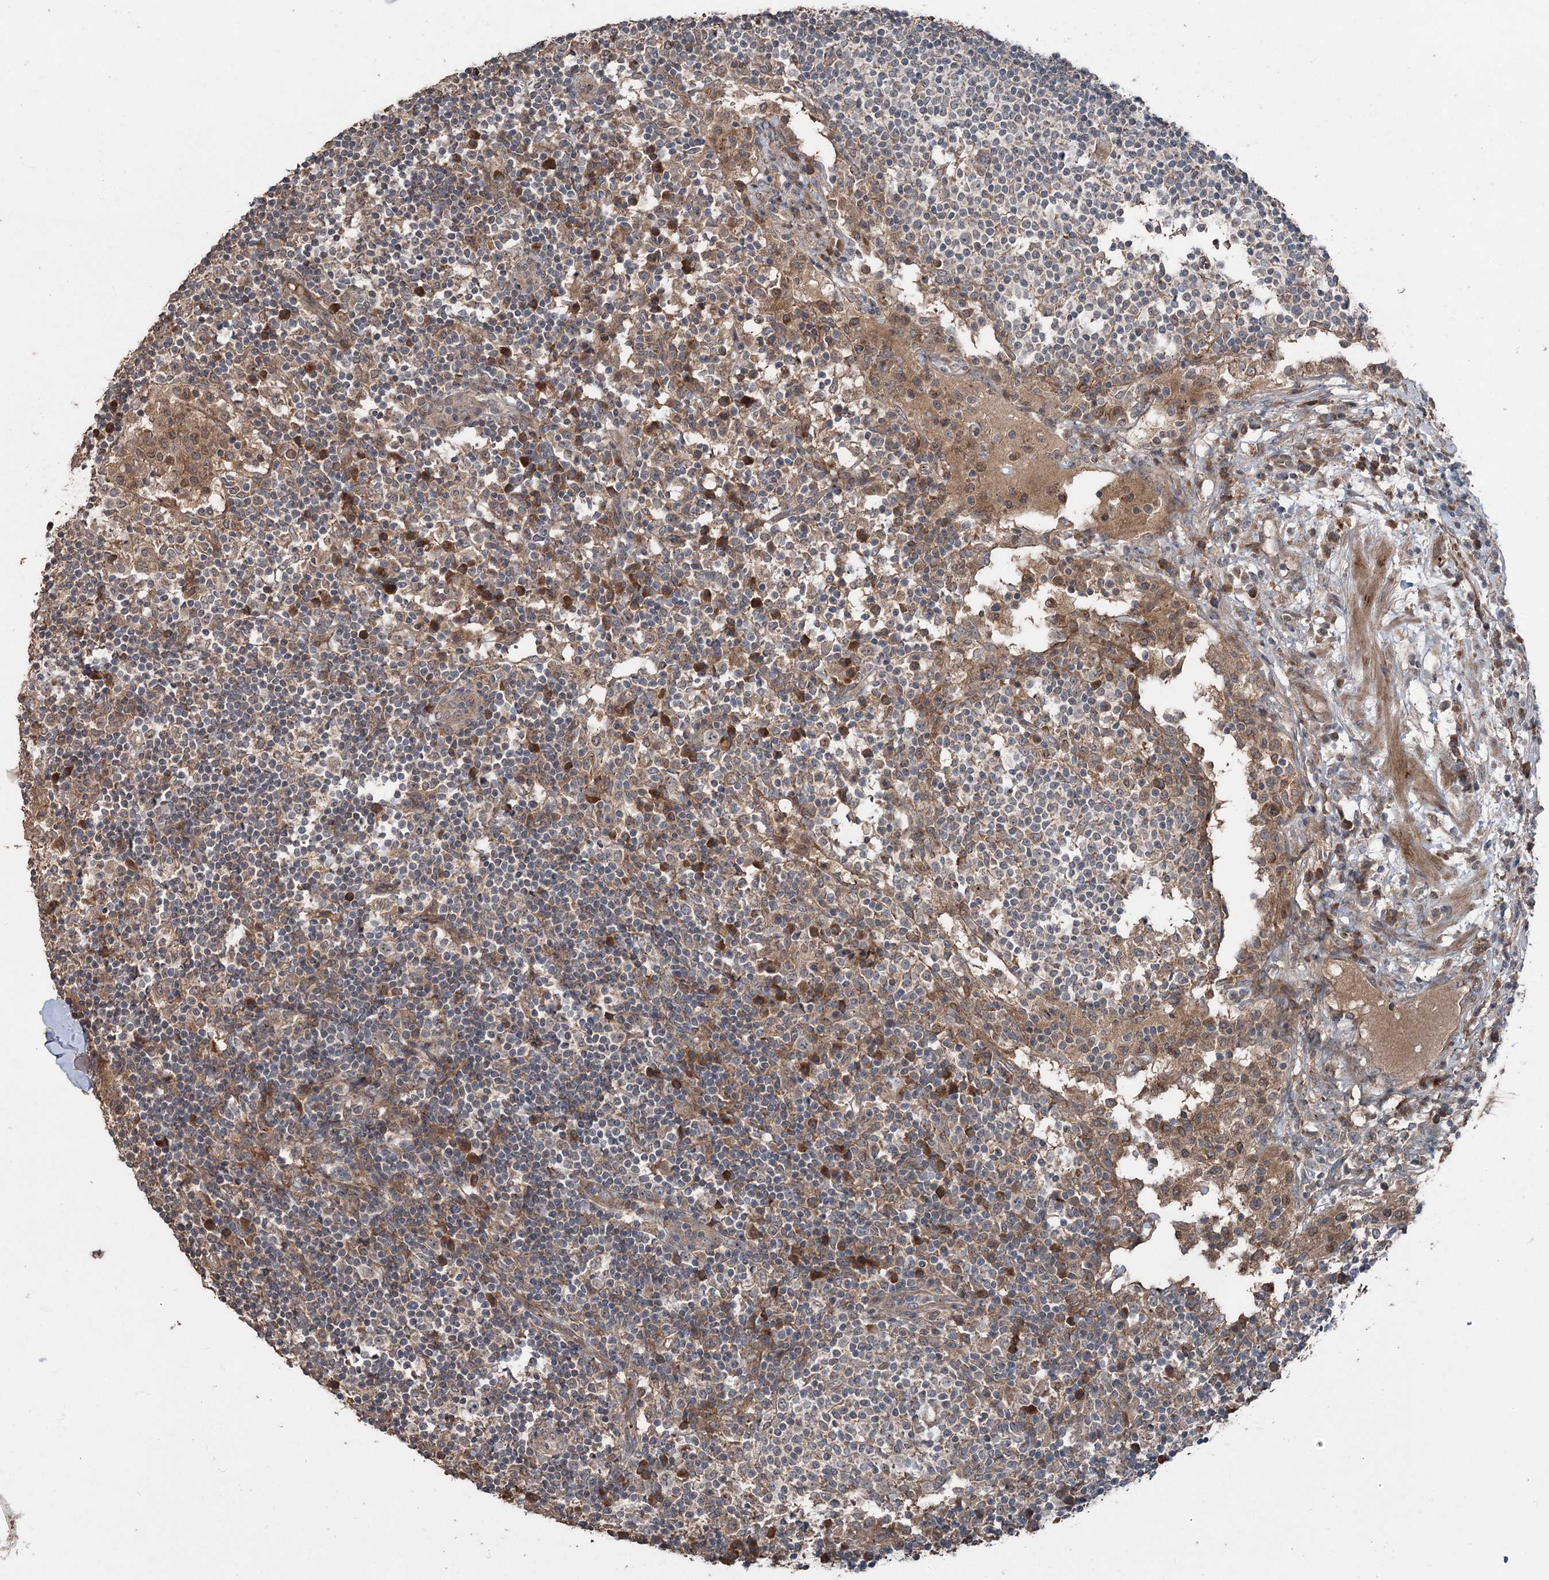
{"staining": {"intensity": "moderate", "quantity": "<25%", "location": "cytoplasmic/membranous"}, "tissue": "lymph node", "cell_type": "Non-germinal center cells", "image_type": "normal", "snomed": [{"axis": "morphology", "description": "Normal tissue, NOS"}, {"axis": "topography", "description": "Lymph node"}], "caption": "Protein positivity by immunohistochemistry demonstrates moderate cytoplasmic/membranous expression in approximately <25% of non-germinal center cells in normal lymph node. Immunohistochemistry stains the protein of interest in brown and the nuclei are stained blue.", "gene": "MAPK8IP2", "patient": {"sex": "female", "age": 53}}